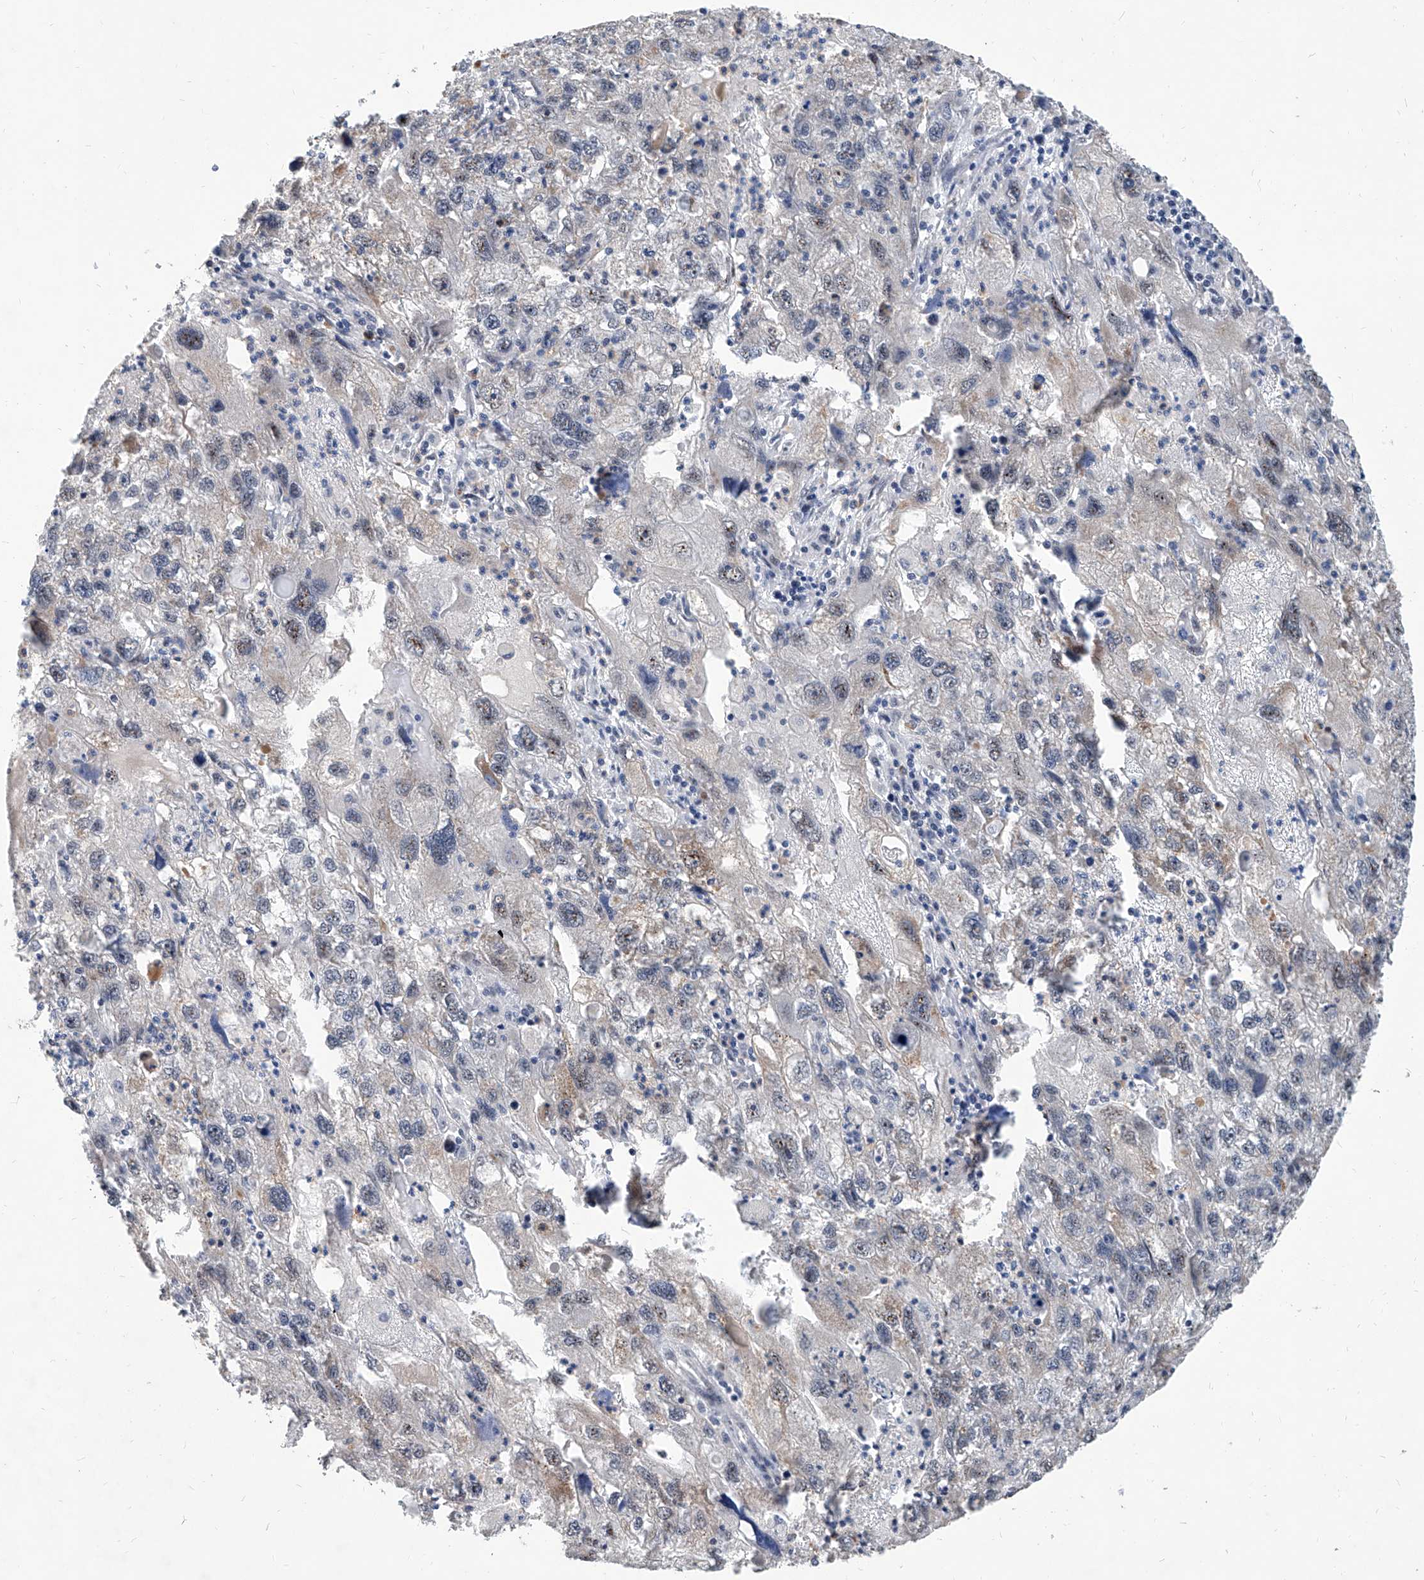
{"staining": {"intensity": "weak", "quantity": "<25%", "location": "nuclear"}, "tissue": "endometrial cancer", "cell_type": "Tumor cells", "image_type": "cancer", "snomed": [{"axis": "morphology", "description": "Adenocarcinoma, NOS"}, {"axis": "topography", "description": "Endometrium"}], "caption": "Tumor cells show no significant expression in endometrial adenocarcinoma.", "gene": "MFSD4B", "patient": {"sex": "female", "age": 49}}